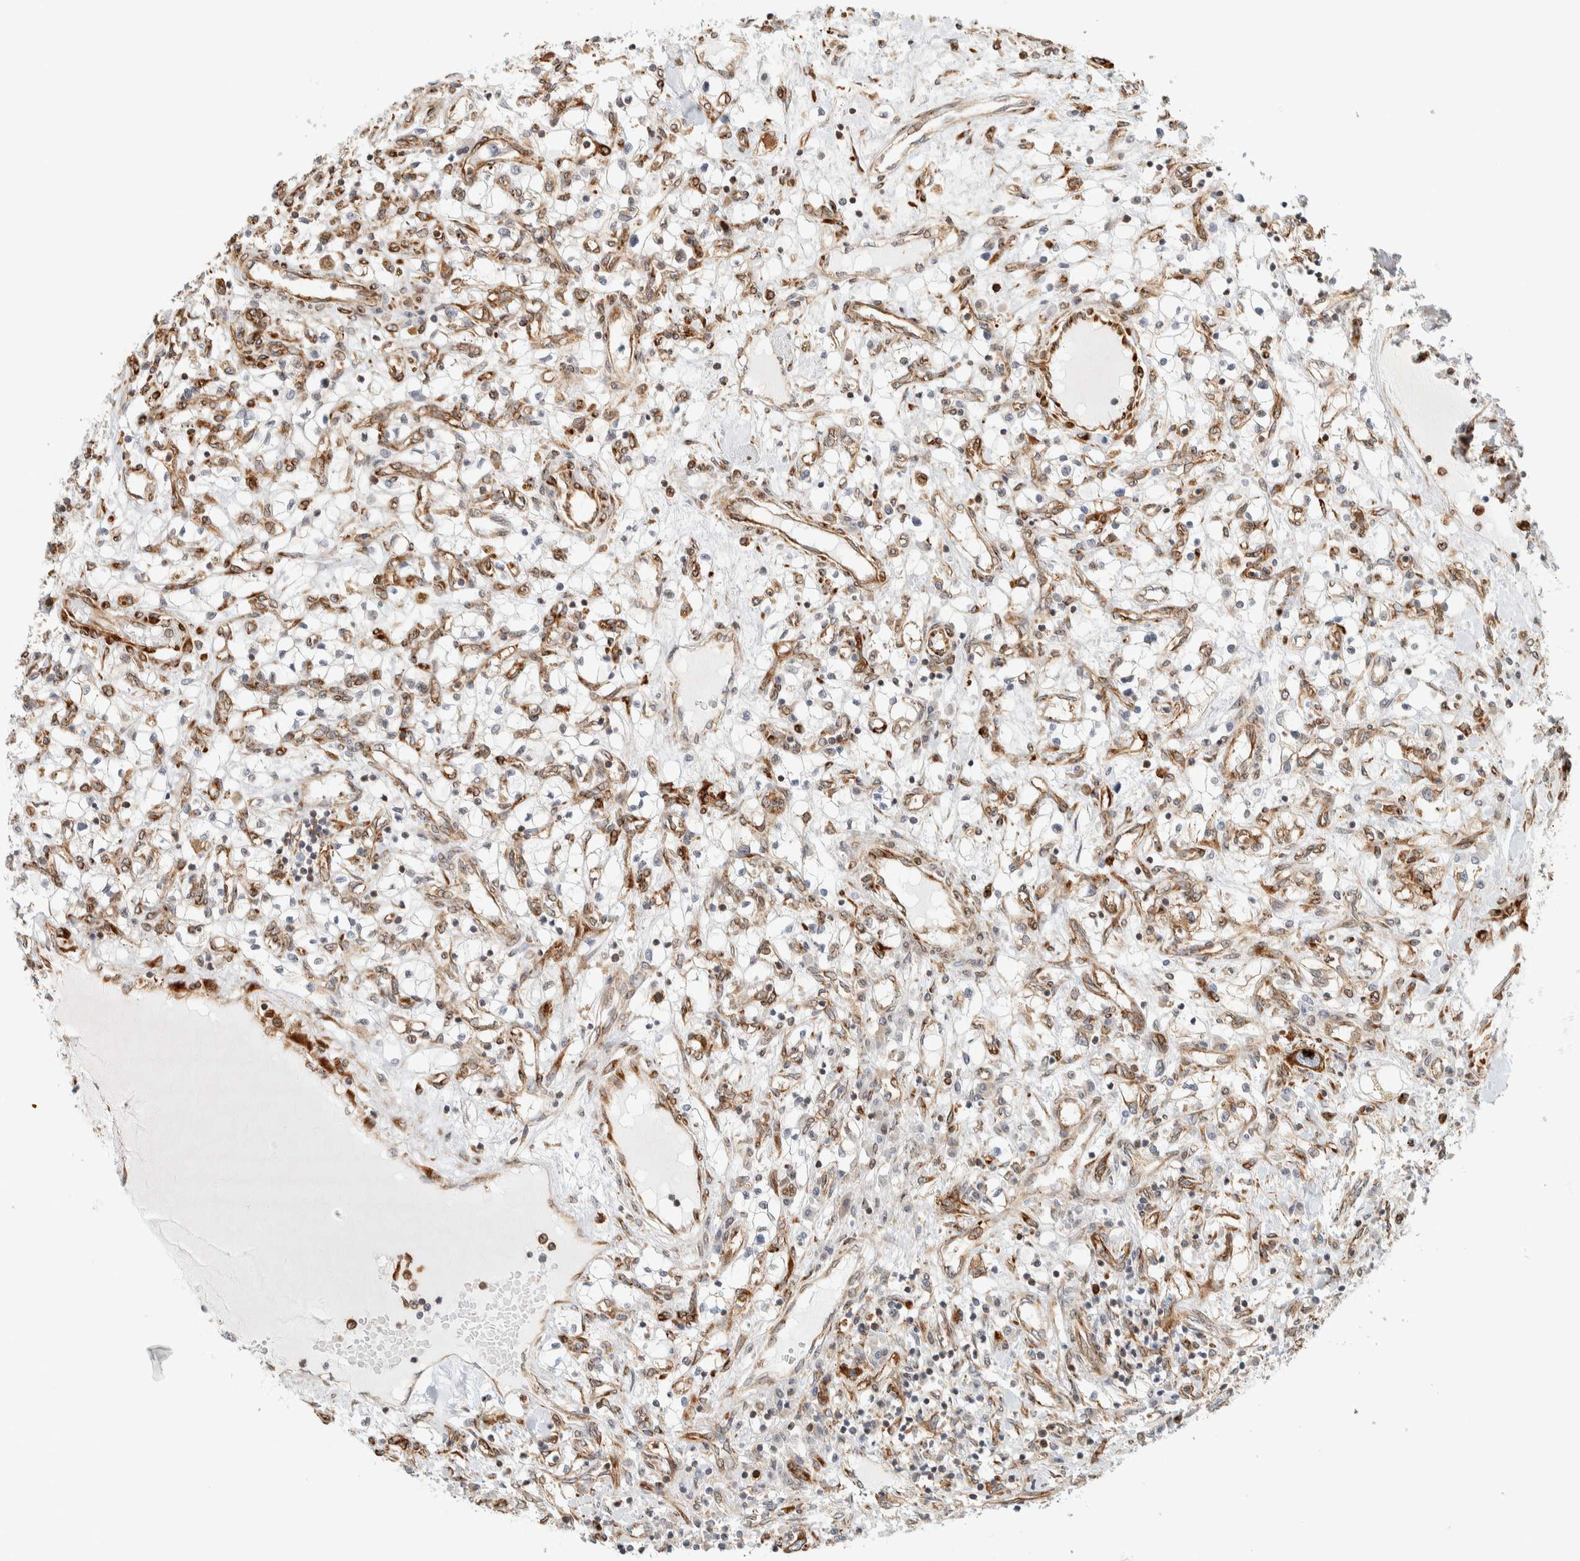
{"staining": {"intensity": "weak", "quantity": ">75%", "location": "cytoplasmic/membranous"}, "tissue": "renal cancer", "cell_type": "Tumor cells", "image_type": "cancer", "snomed": [{"axis": "morphology", "description": "Adenocarcinoma, NOS"}, {"axis": "topography", "description": "Kidney"}], "caption": "Immunohistochemical staining of renal adenocarcinoma displays low levels of weak cytoplasmic/membranous positivity in approximately >75% of tumor cells.", "gene": "LLGL2", "patient": {"sex": "male", "age": 68}}